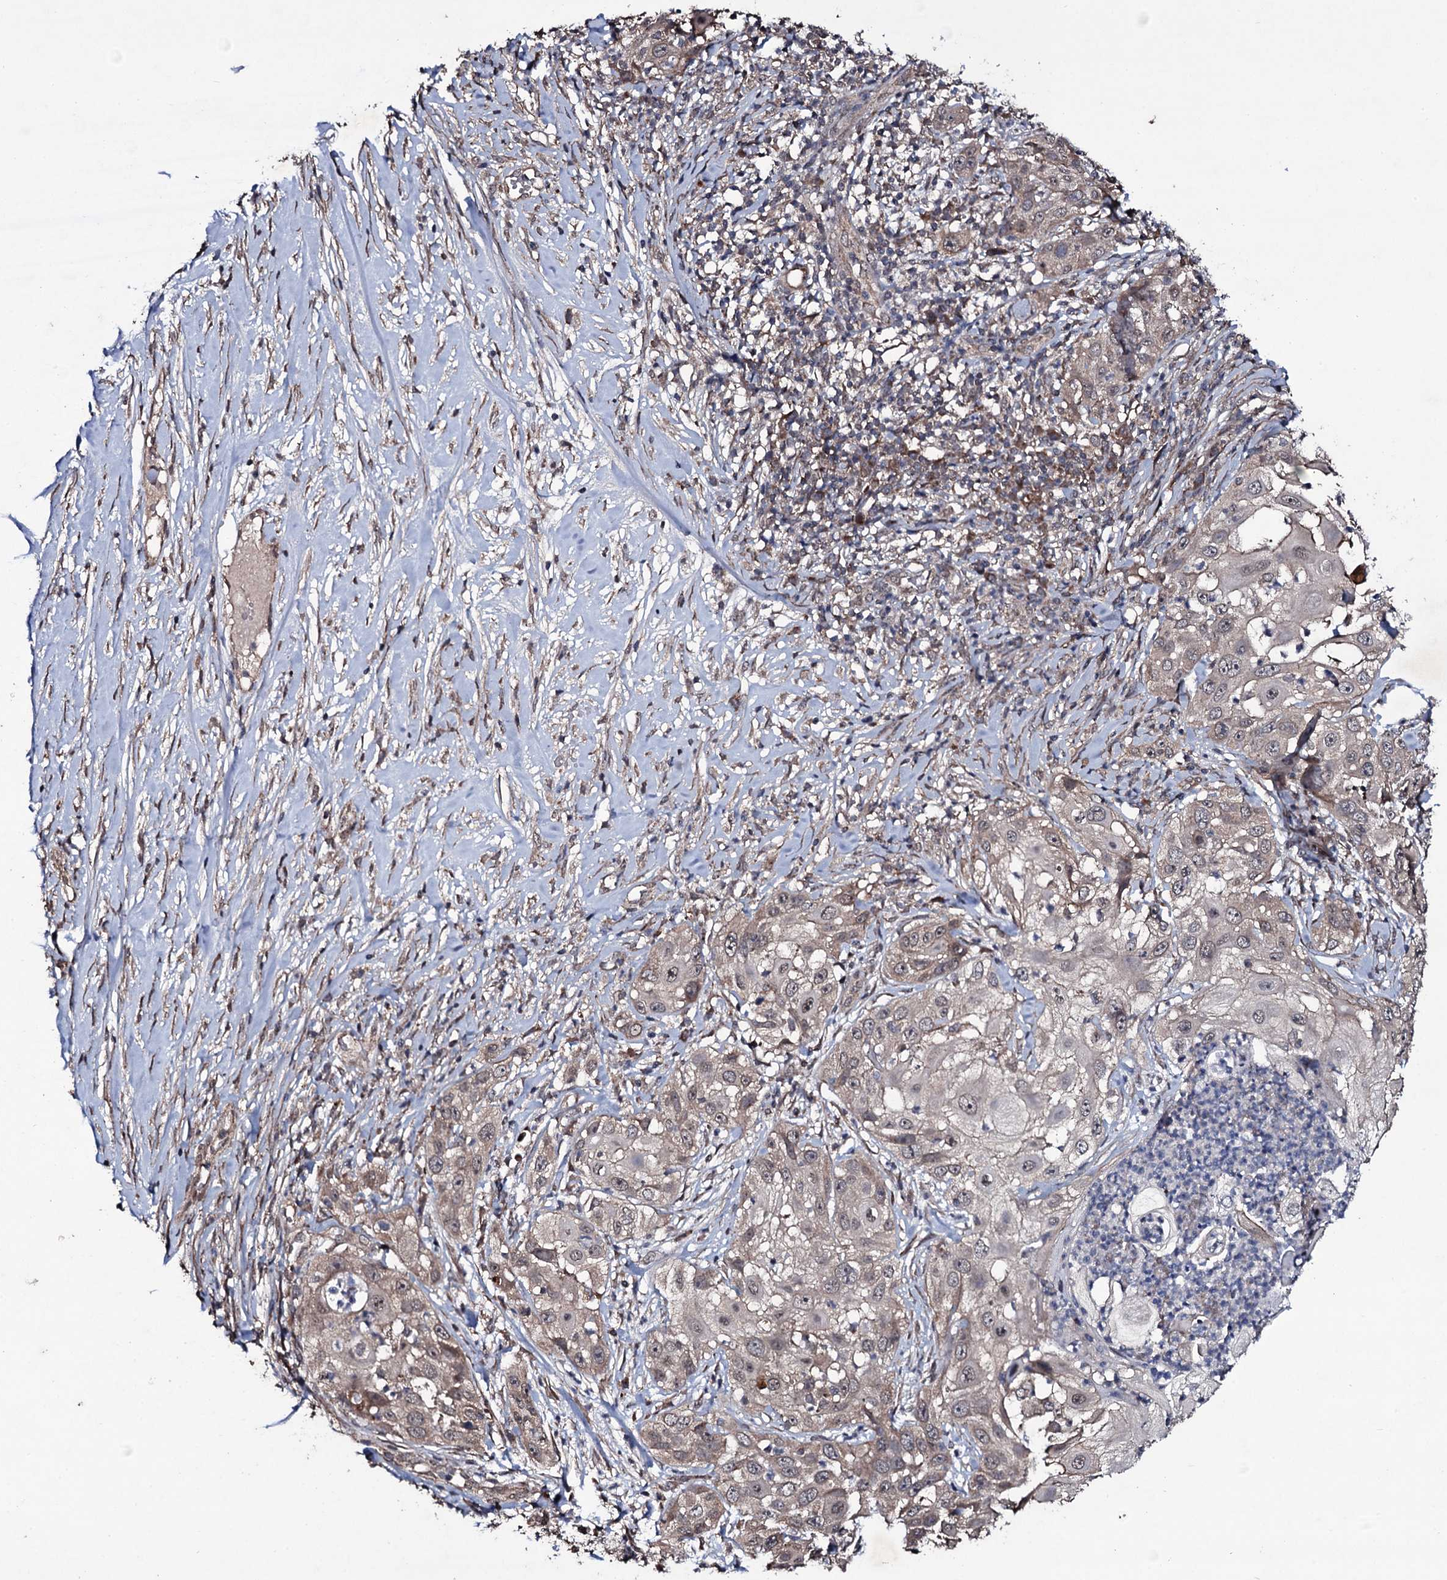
{"staining": {"intensity": "weak", "quantity": "25%-75%", "location": "cytoplasmic/membranous,nuclear"}, "tissue": "skin cancer", "cell_type": "Tumor cells", "image_type": "cancer", "snomed": [{"axis": "morphology", "description": "Squamous cell carcinoma, NOS"}, {"axis": "topography", "description": "Skin"}], "caption": "Protein expression by IHC demonstrates weak cytoplasmic/membranous and nuclear expression in approximately 25%-75% of tumor cells in skin cancer (squamous cell carcinoma). Using DAB (brown) and hematoxylin (blue) stains, captured at high magnification using brightfield microscopy.", "gene": "MRPS31", "patient": {"sex": "female", "age": 44}}